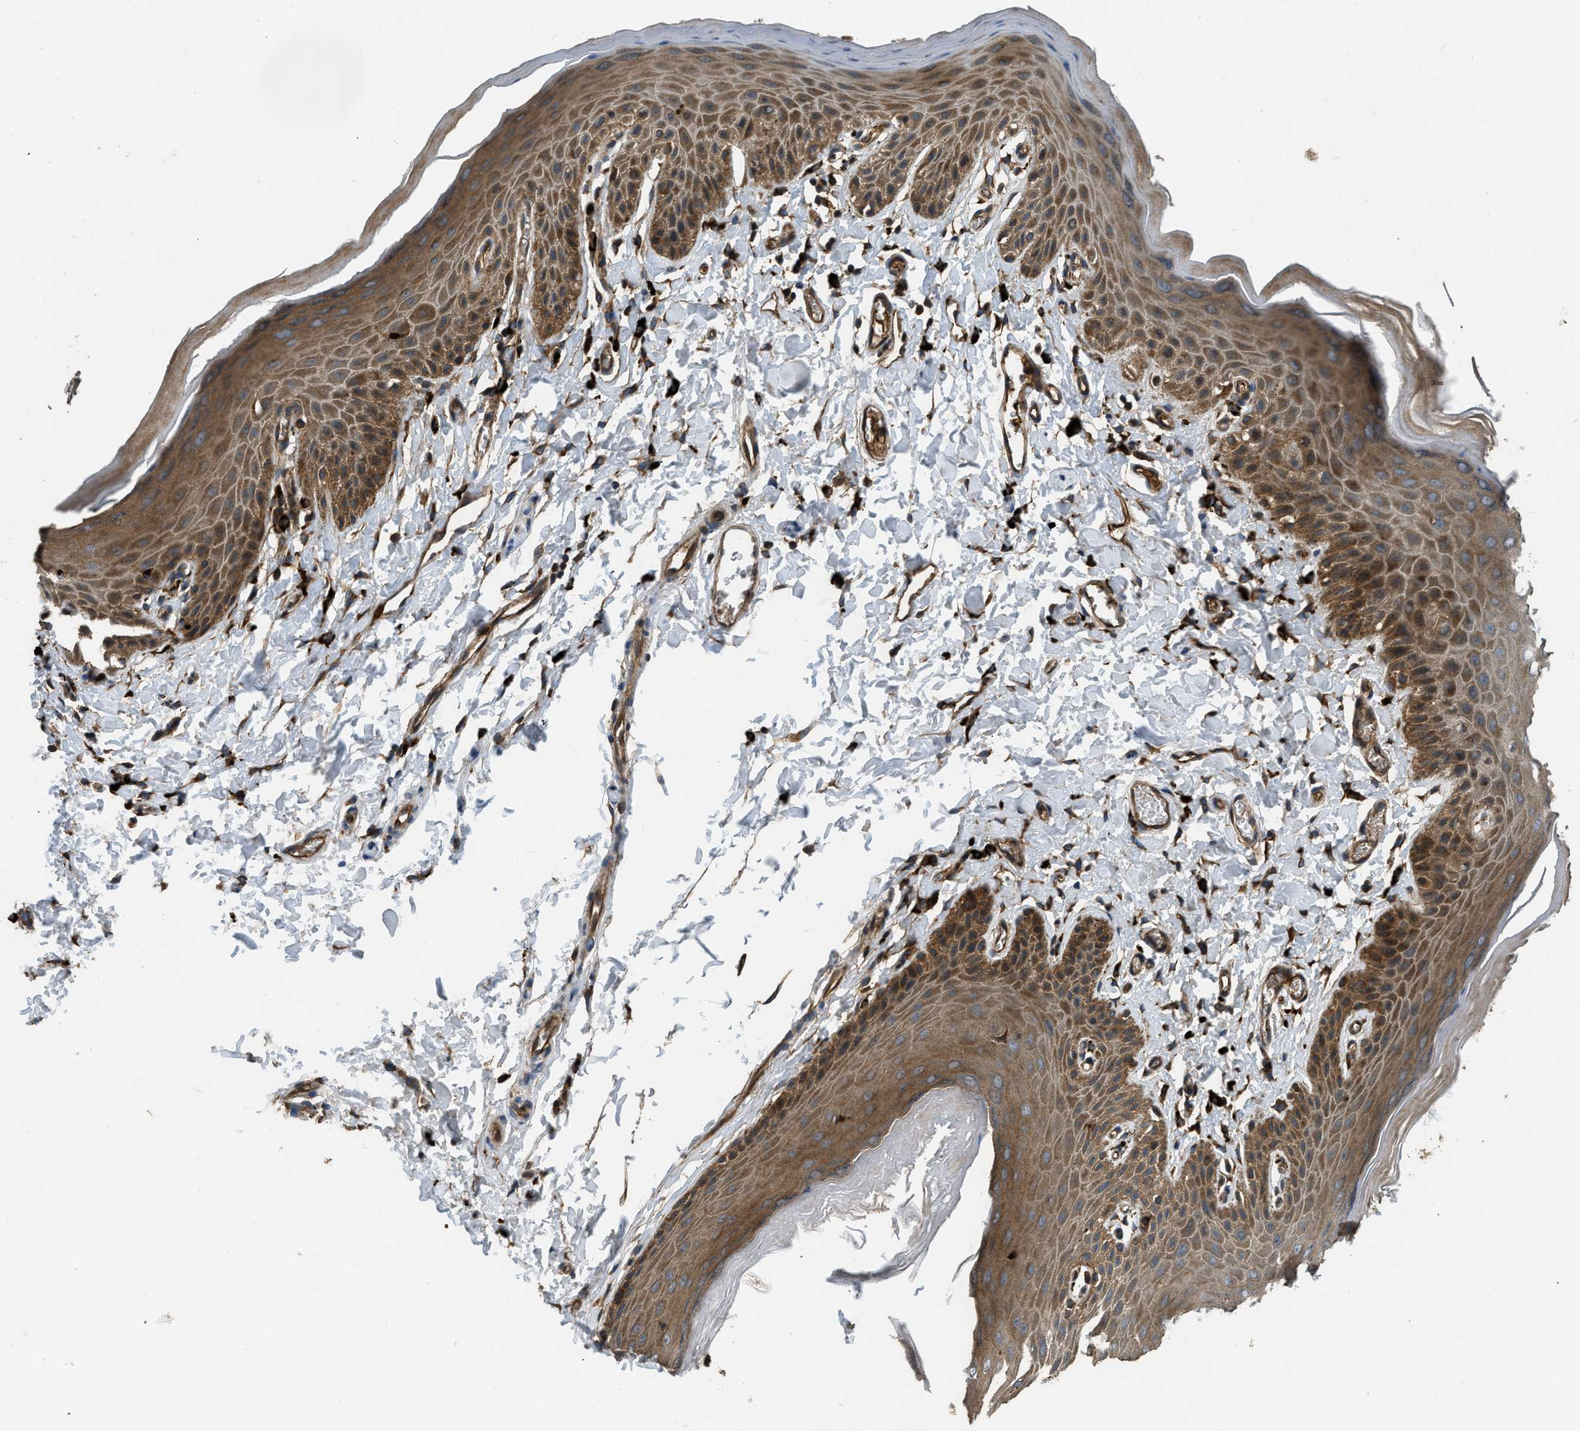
{"staining": {"intensity": "moderate", "quantity": ">75%", "location": "cytoplasmic/membranous"}, "tissue": "skin", "cell_type": "Epidermal cells", "image_type": "normal", "snomed": [{"axis": "morphology", "description": "Normal tissue, NOS"}, {"axis": "topography", "description": "Anal"}], "caption": "A brown stain highlights moderate cytoplasmic/membranous staining of a protein in epidermal cells of normal human skin.", "gene": "GGH", "patient": {"sex": "male", "age": 44}}